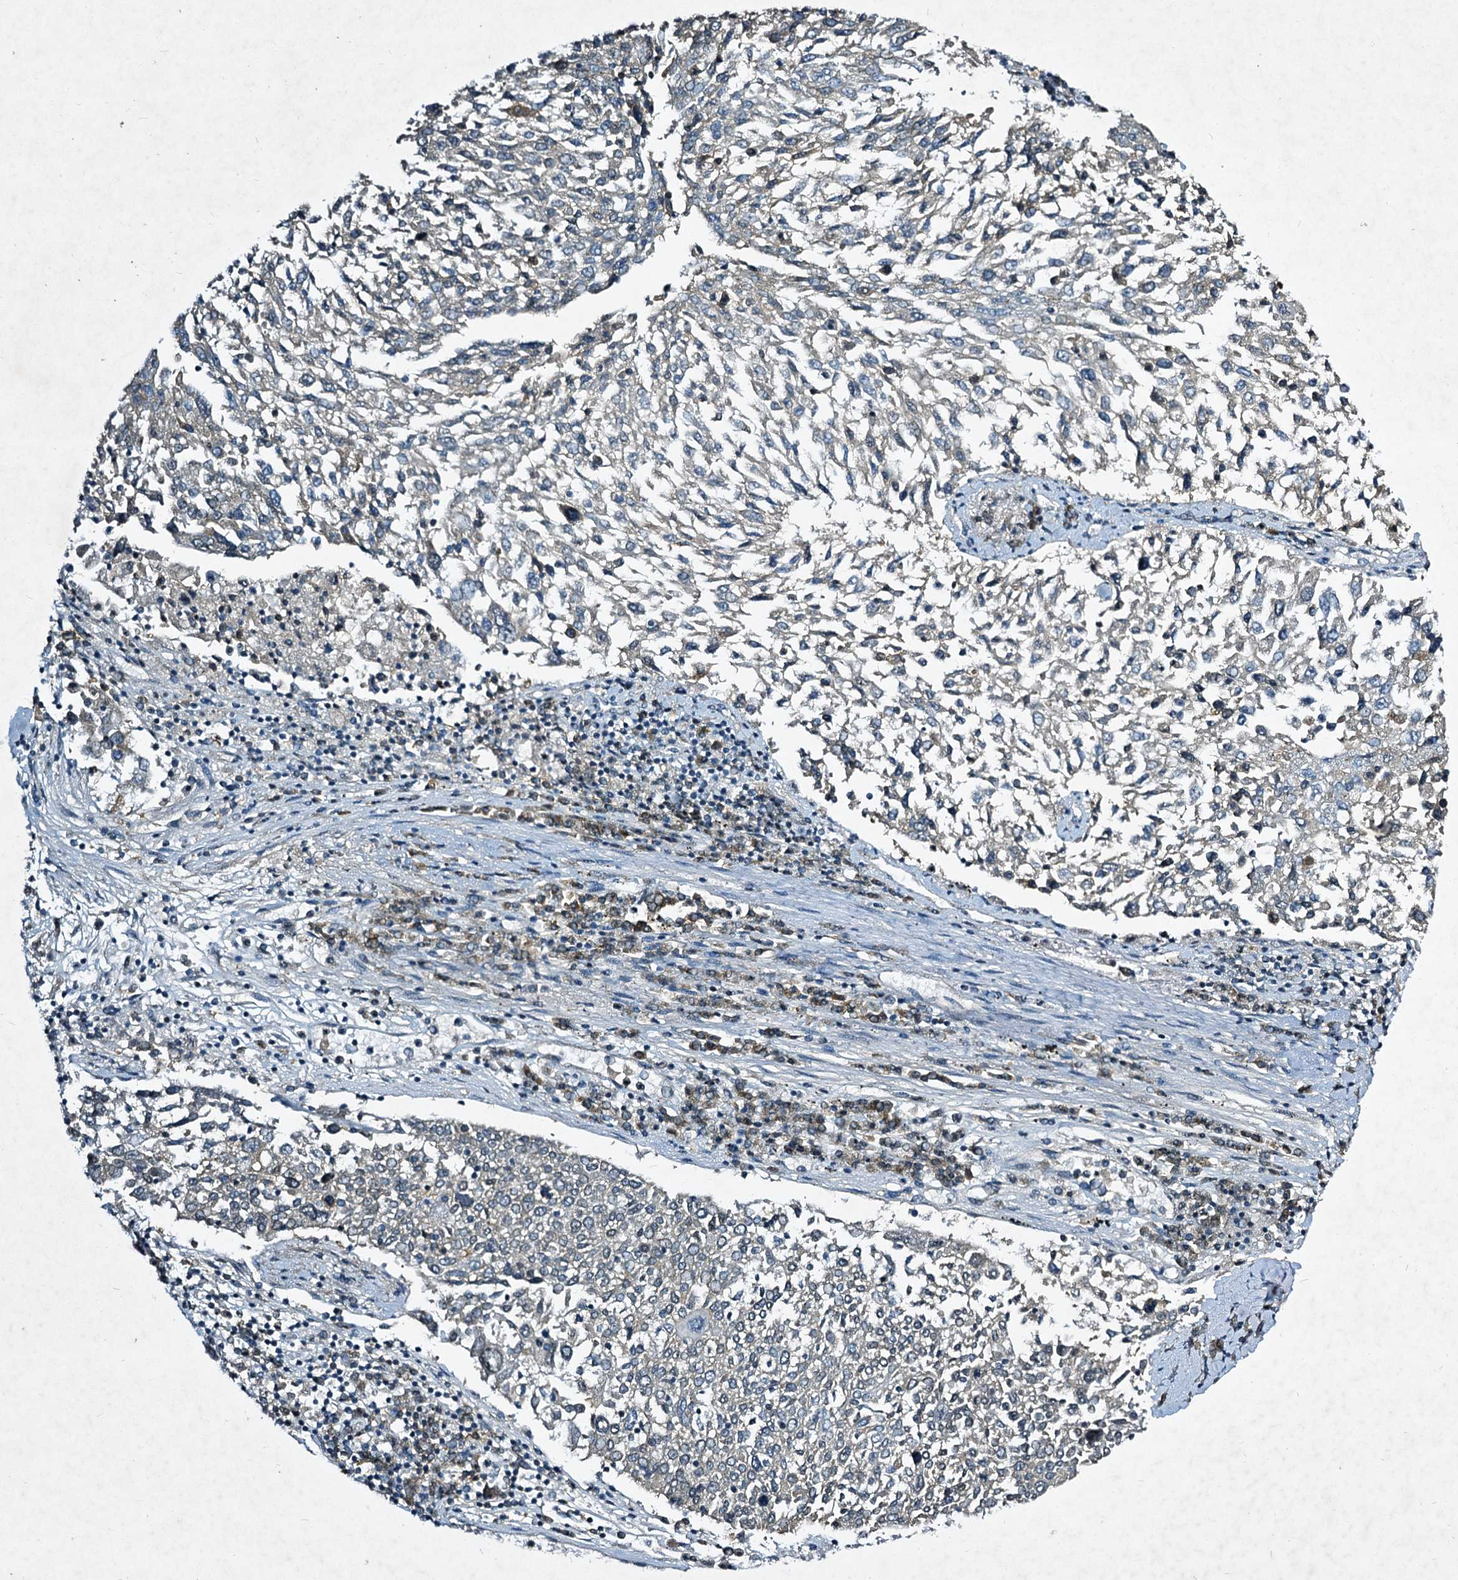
{"staining": {"intensity": "negative", "quantity": "none", "location": "none"}, "tissue": "lung cancer", "cell_type": "Tumor cells", "image_type": "cancer", "snomed": [{"axis": "morphology", "description": "Squamous cell carcinoma, NOS"}, {"axis": "topography", "description": "Lung"}], "caption": "Immunohistochemical staining of human squamous cell carcinoma (lung) shows no significant expression in tumor cells.", "gene": "STAP1", "patient": {"sex": "male", "age": 65}}